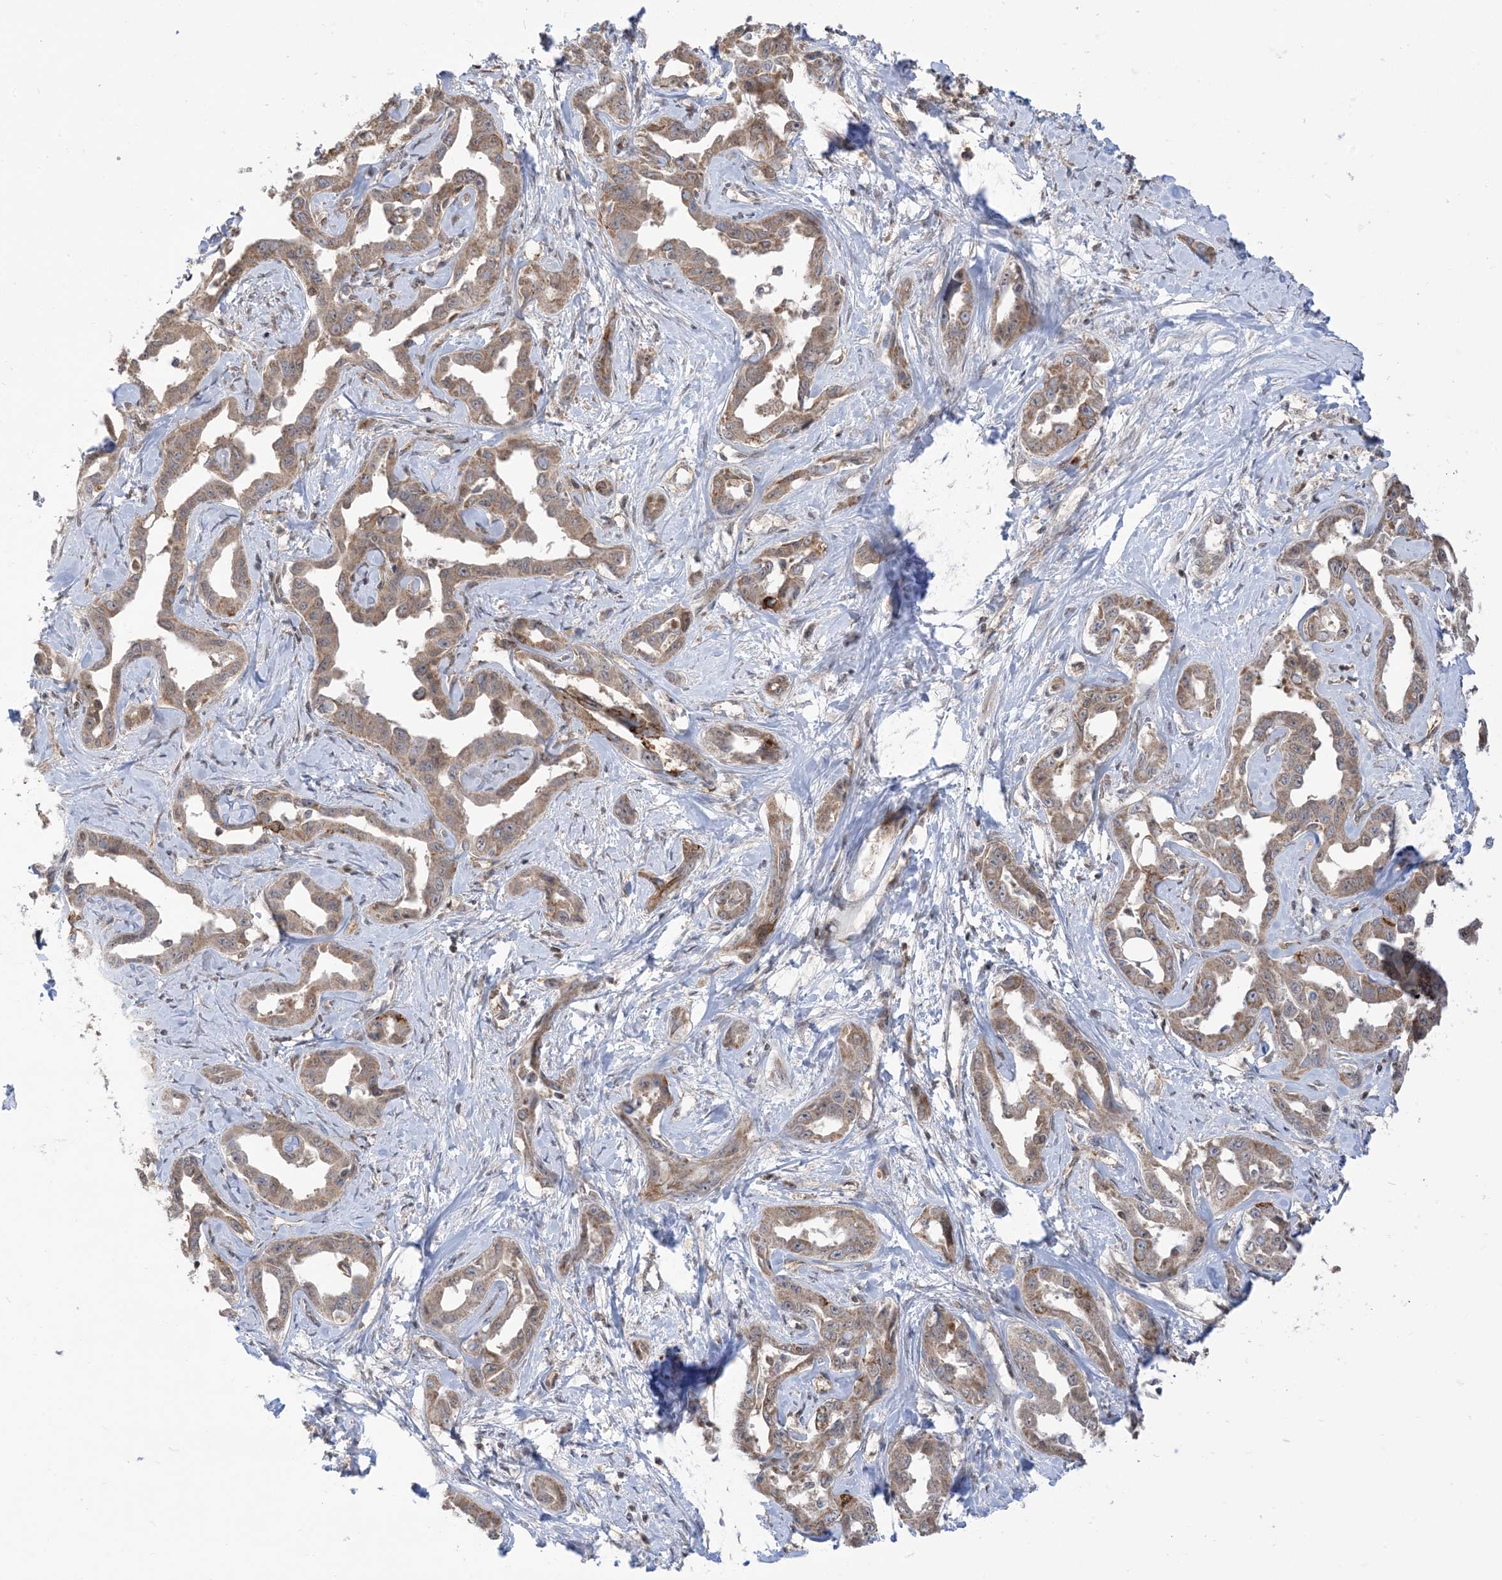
{"staining": {"intensity": "moderate", "quantity": ">75%", "location": "cytoplasmic/membranous"}, "tissue": "liver cancer", "cell_type": "Tumor cells", "image_type": "cancer", "snomed": [{"axis": "morphology", "description": "Cholangiocarcinoma"}, {"axis": "topography", "description": "Liver"}], "caption": "Tumor cells show medium levels of moderate cytoplasmic/membranous staining in approximately >75% of cells in cholangiocarcinoma (liver). The protein of interest is shown in brown color, while the nuclei are stained blue.", "gene": "CASP4", "patient": {"sex": "male", "age": 59}}